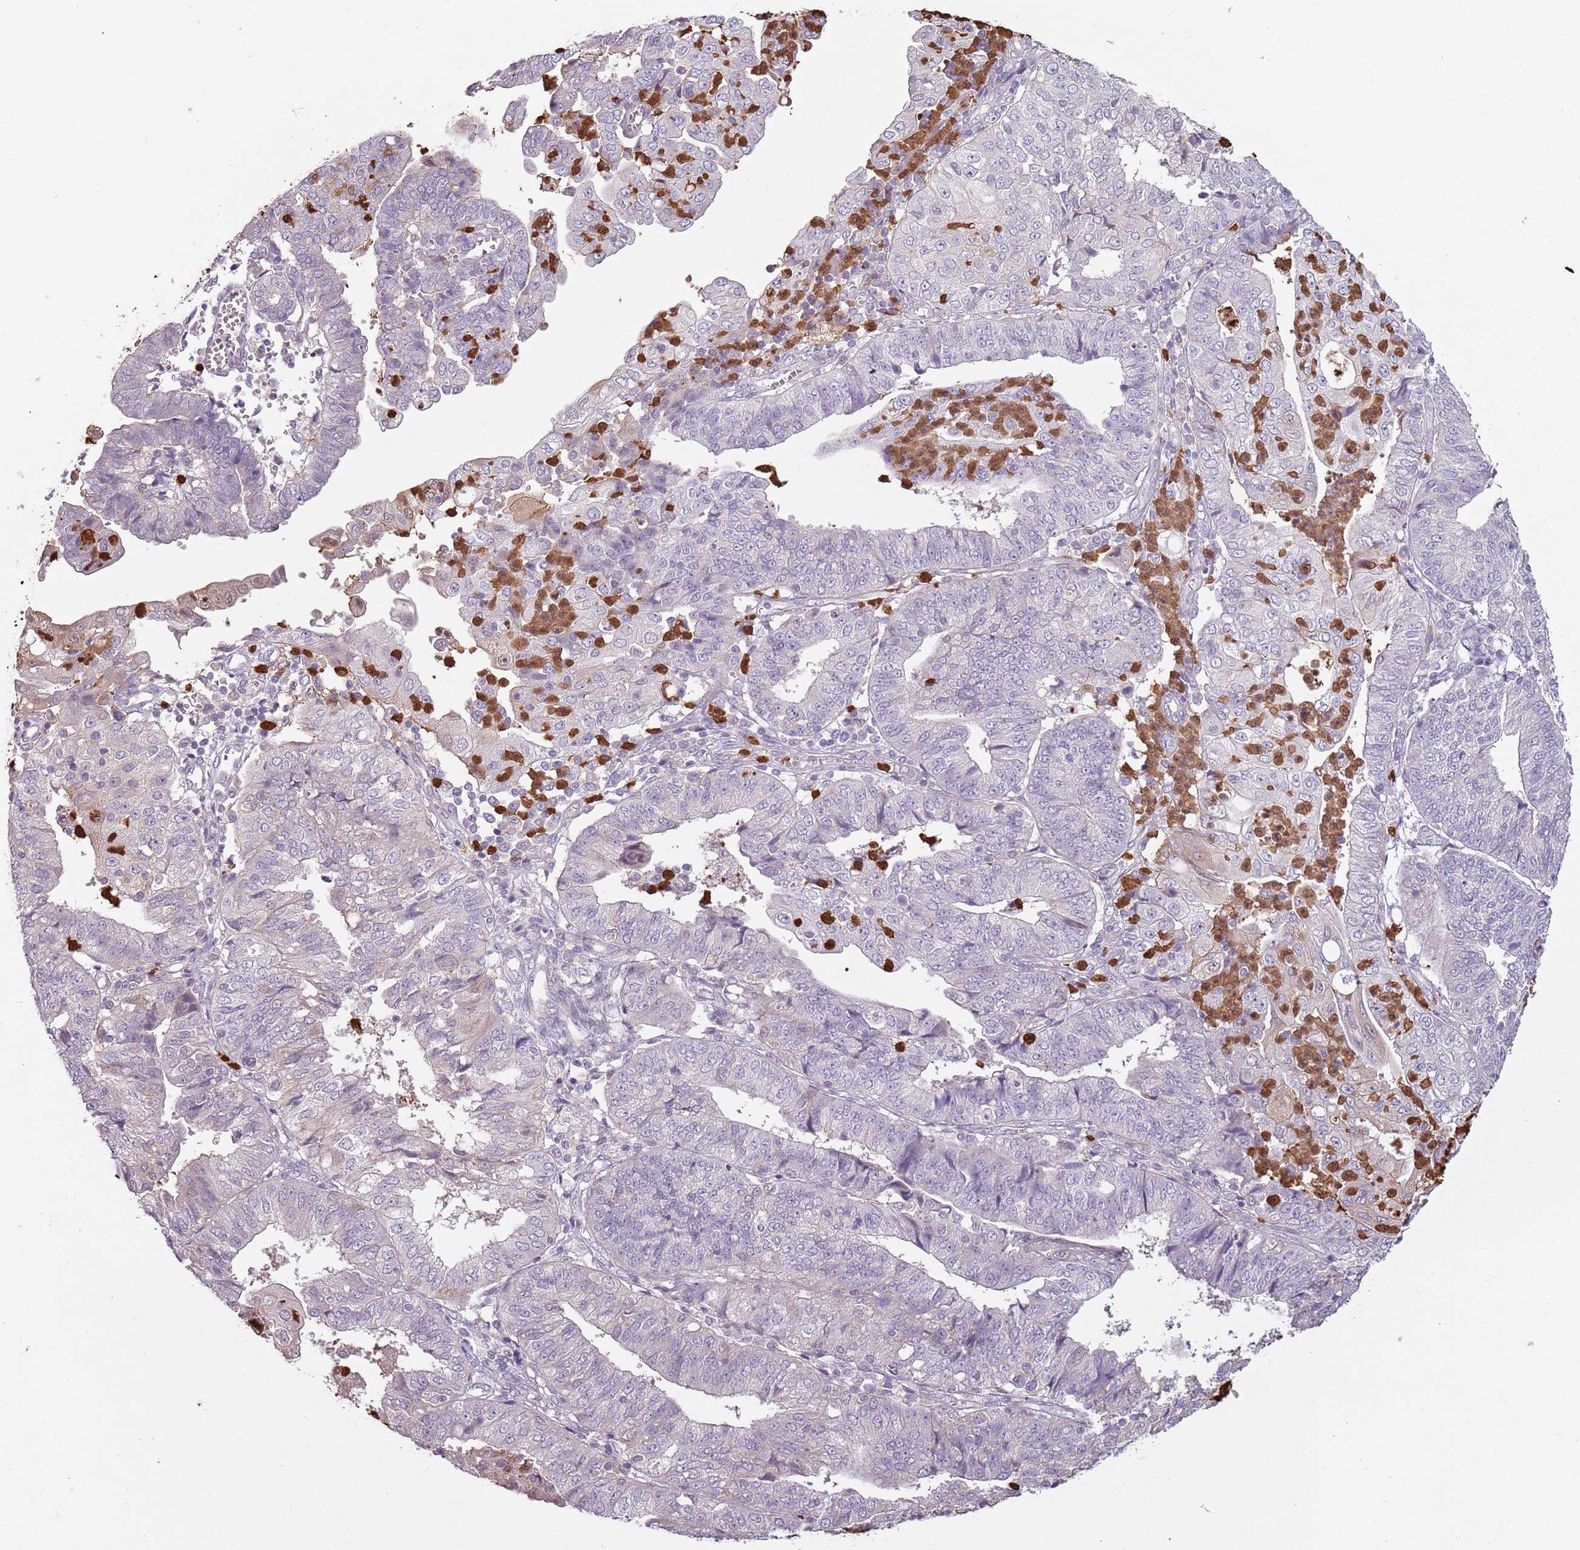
{"staining": {"intensity": "negative", "quantity": "none", "location": "none"}, "tissue": "endometrial cancer", "cell_type": "Tumor cells", "image_type": "cancer", "snomed": [{"axis": "morphology", "description": "Adenocarcinoma, NOS"}, {"axis": "topography", "description": "Endometrium"}], "caption": "Human endometrial adenocarcinoma stained for a protein using IHC reveals no staining in tumor cells.", "gene": "SPAG4", "patient": {"sex": "female", "age": 56}}